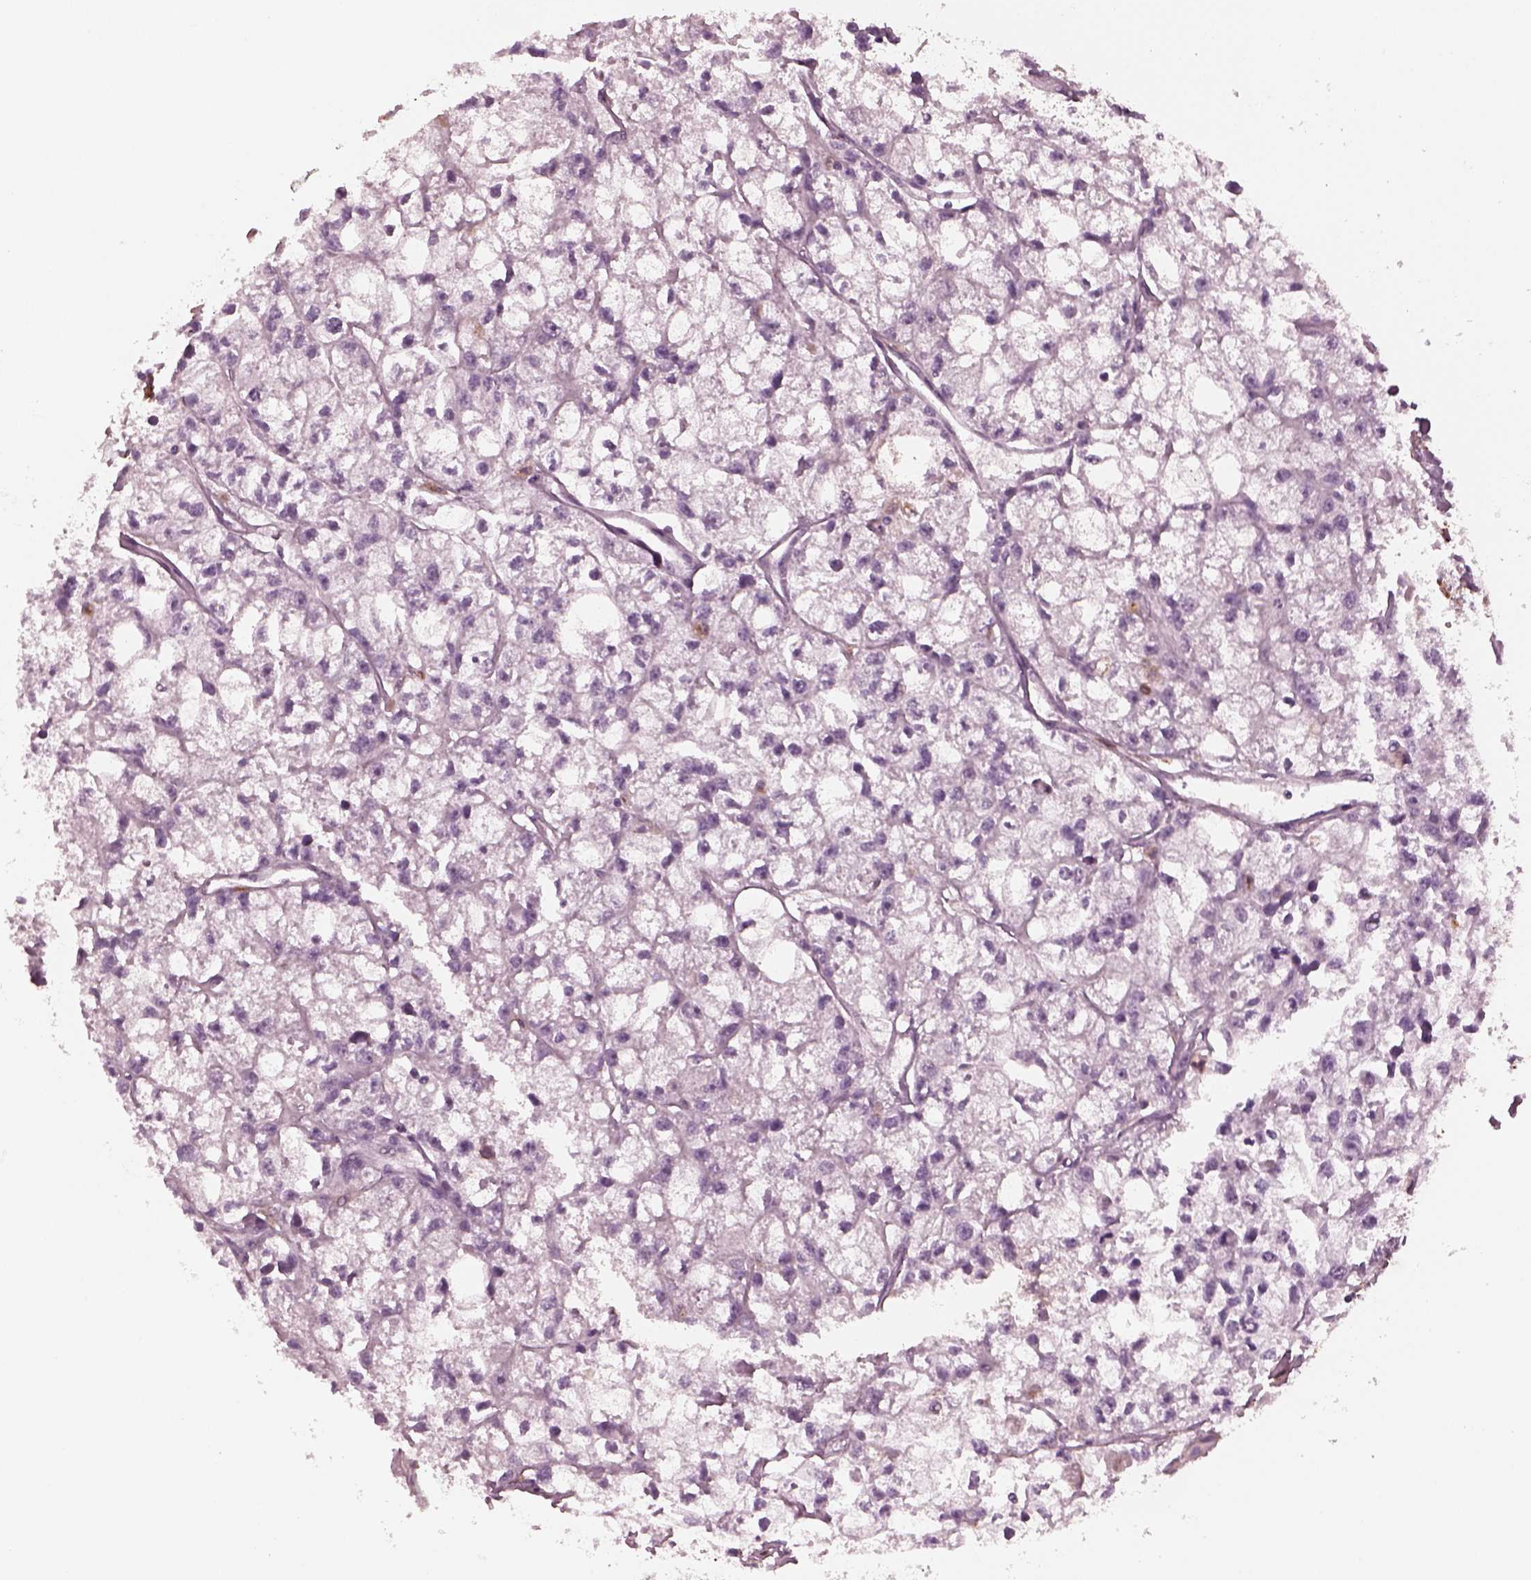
{"staining": {"intensity": "negative", "quantity": "none", "location": "none"}, "tissue": "renal cancer", "cell_type": "Tumor cells", "image_type": "cancer", "snomed": [{"axis": "morphology", "description": "Adenocarcinoma, NOS"}, {"axis": "topography", "description": "Kidney"}], "caption": "The immunohistochemistry (IHC) histopathology image has no significant staining in tumor cells of renal cancer tissue.", "gene": "SLAMF8", "patient": {"sex": "male", "age": 56}}